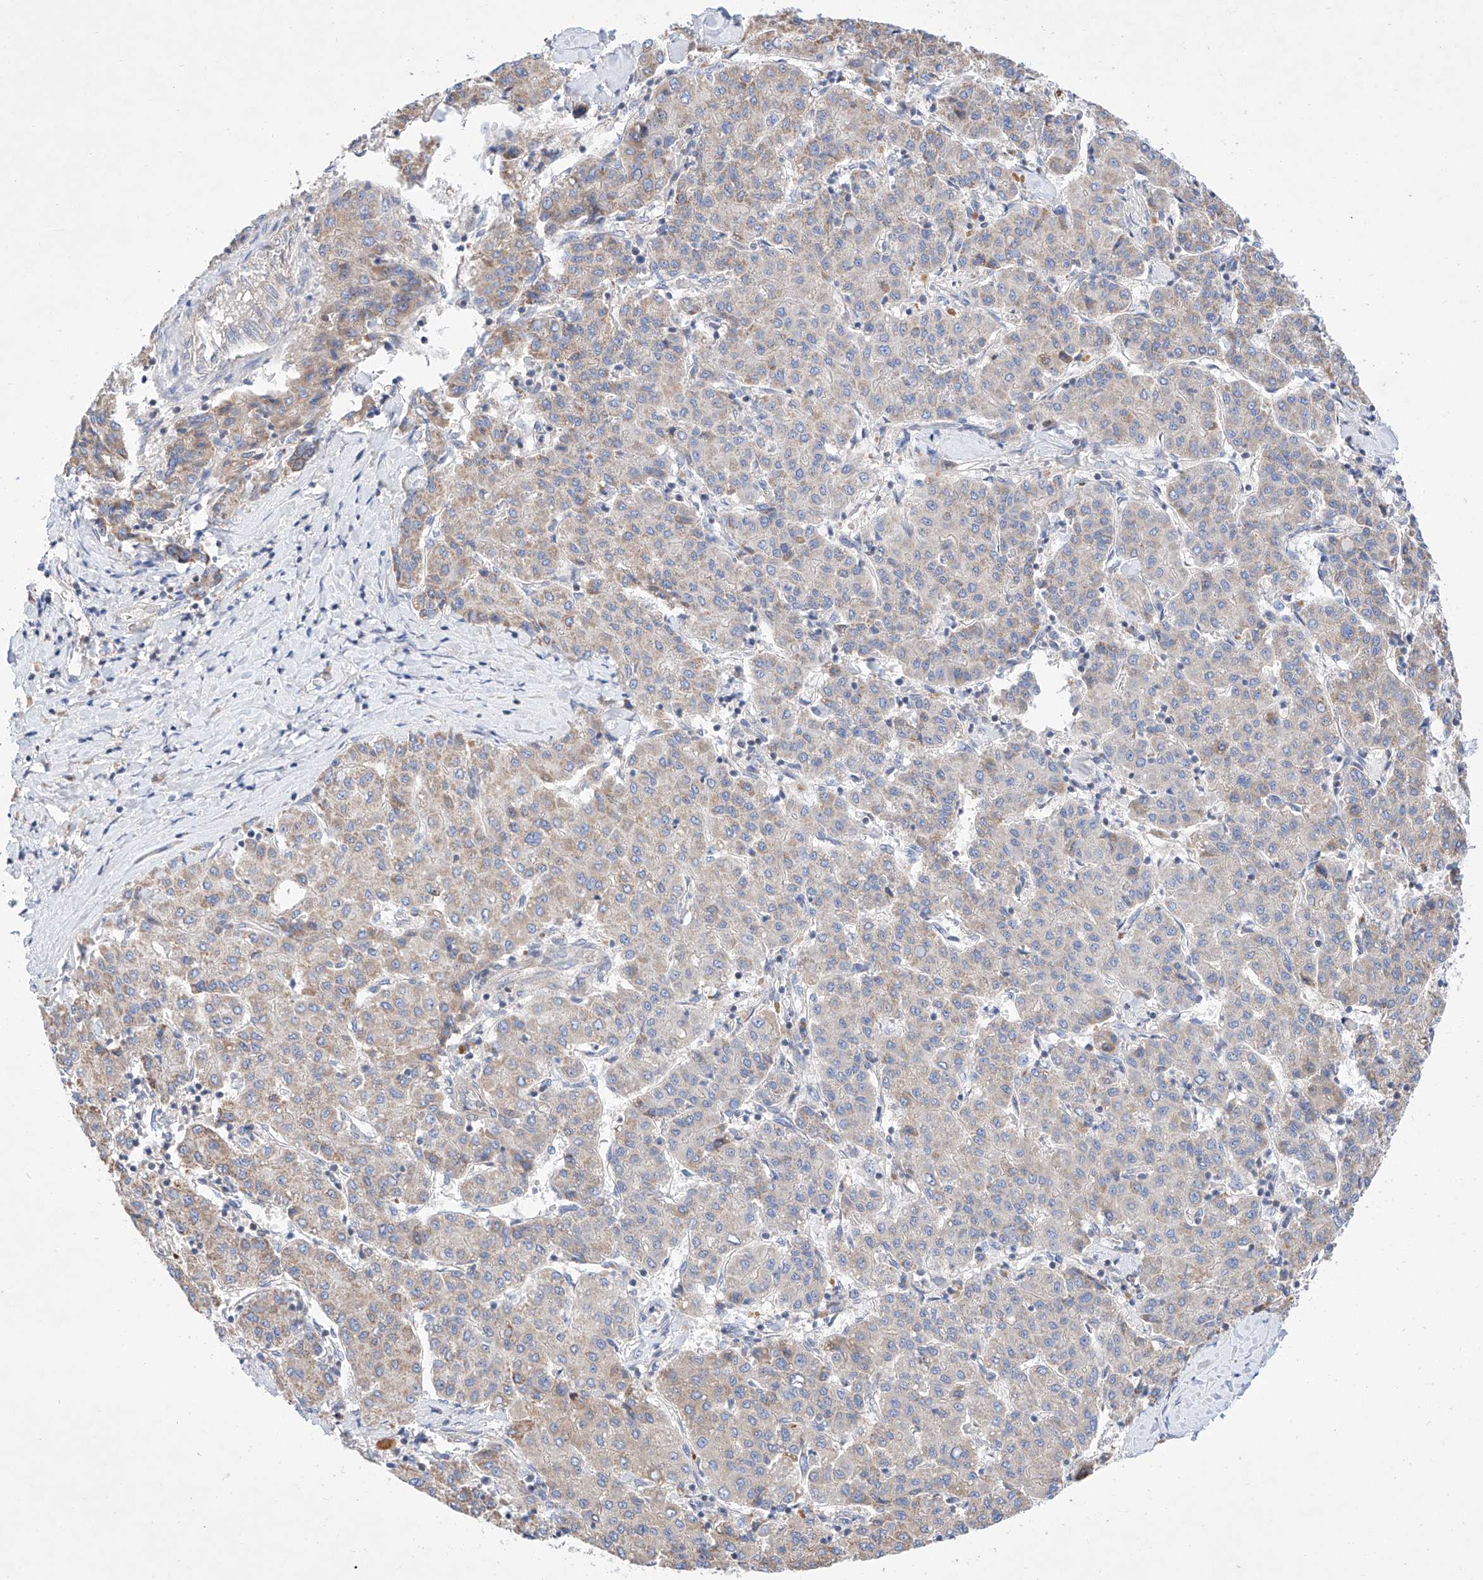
{"staining": {"intensity": "weak", "quantity": ">75%", "location": "cytoplasmic/membranous"}, "tissue": "liver cancer", "cell_type": "Tumor cells", "image_type": "cancer", "snomed": [{"axis": "morphology", "description": "Carcinoma, Hepatocellular, NOS"}, {"axis": "topography", "description": "Liver"}], "caption": "Immunohistochemistry staining of liver cancer (hepatocellular carcinoma), which displays low levels of weak cytoplasmic/membranous staining in about >75% of tumor cells indicating weak cytoplasmic/membranous protein positivity. The staining was performed using DAB (brown) for protein detection and nuclei were counterstained in hematoxylin (blue).", "gene": "C6orf118", "patient": {"sex": "male", "age": 65}}